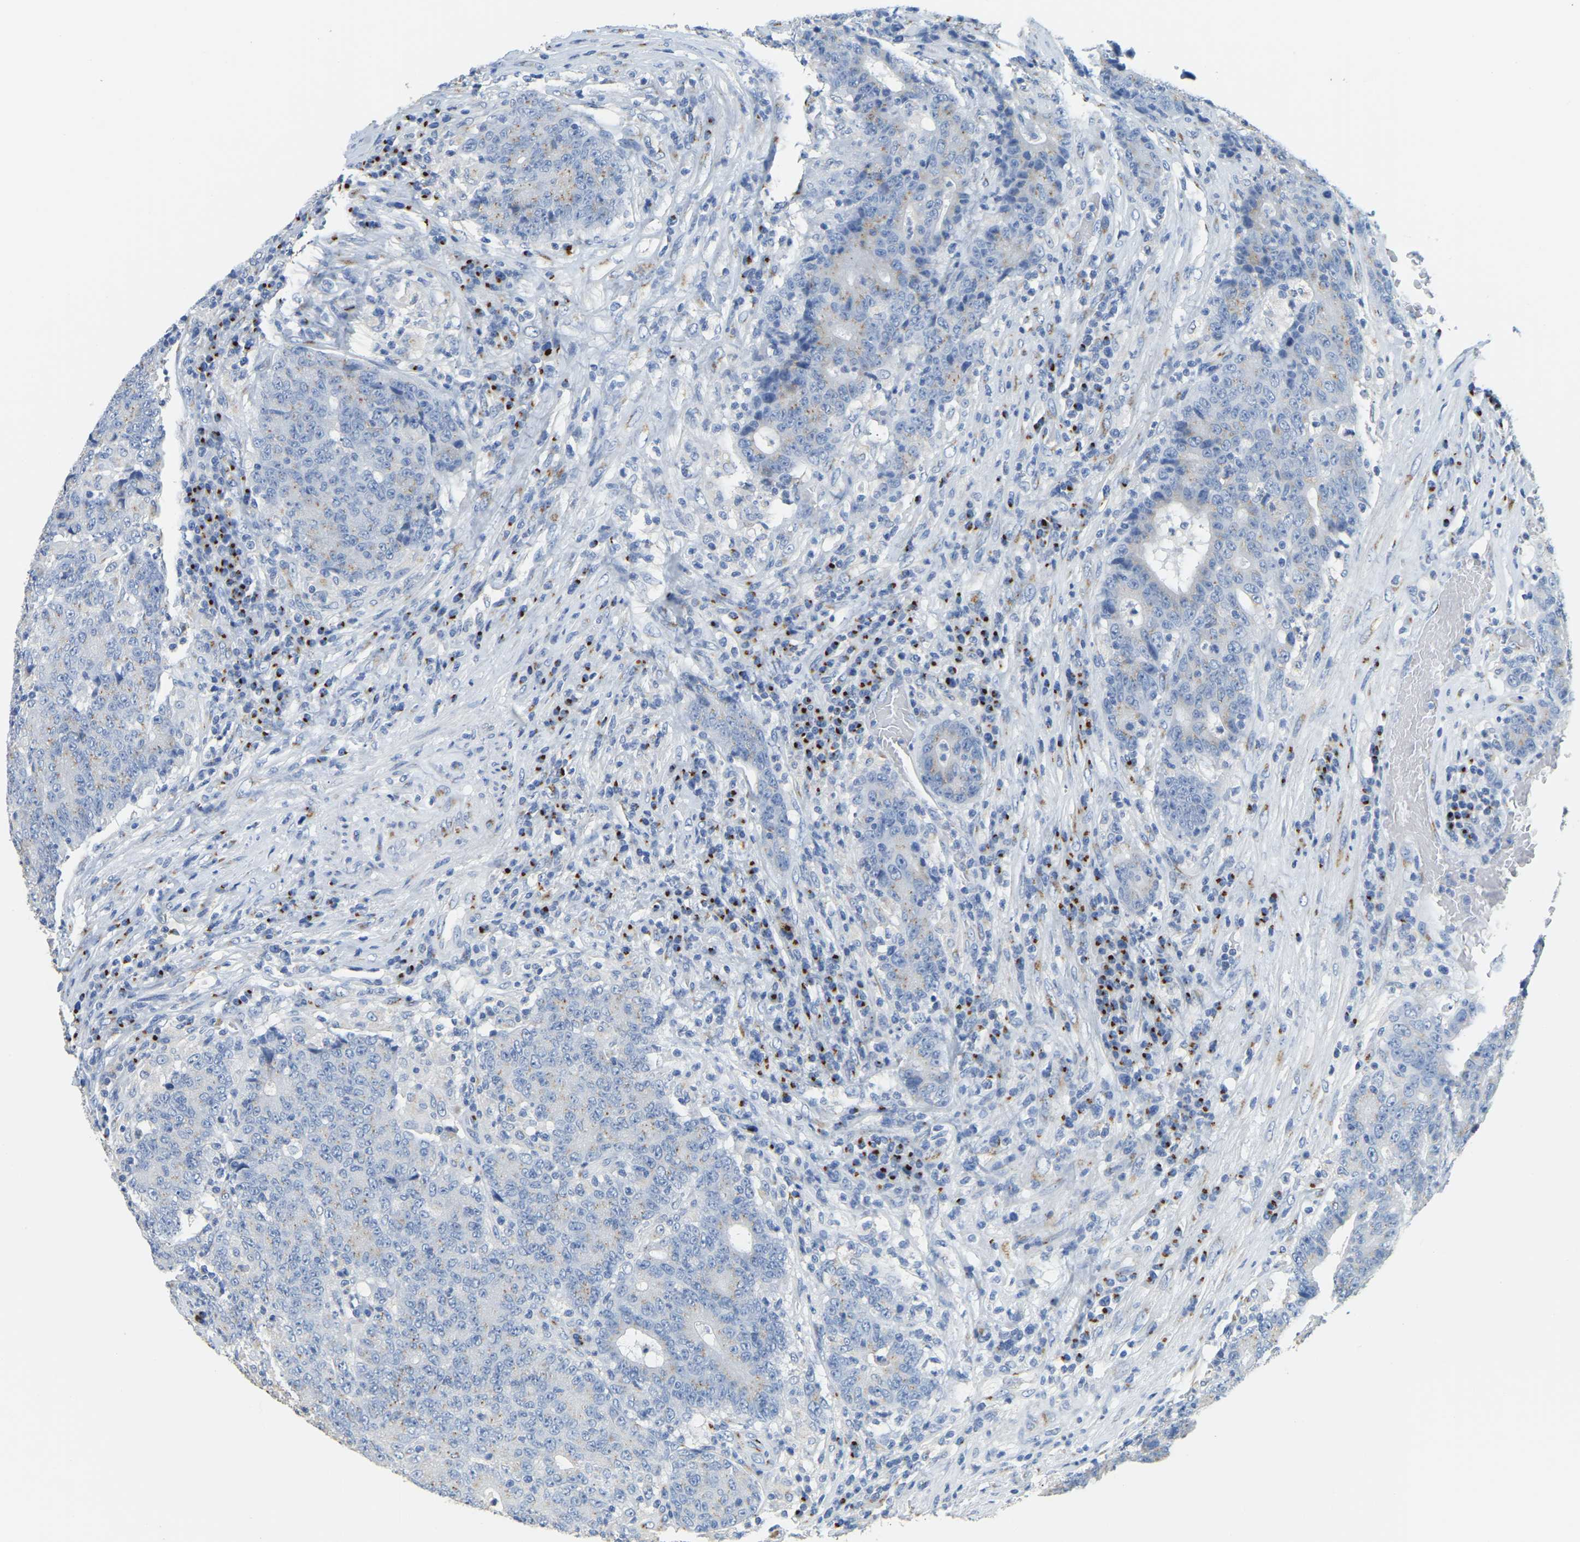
{"staining": {"intensity": "negative", "quantity": "none", "location": "none"}, "tissue": "colorectal cancer", "cell_type": "Tumor cells", "image_type": "cancer", "snomed": [{"axis": "morphology", "description": "Normal tissue, NOS"}, {"axis": "morphology", "description": "Adenocarcinoma, NOS"}, {"axis": "topography", "description": "Colon"}], "caption": "Tumor cells are negative for protein expression in human adenocarcinoma (colorectal).", "gene": "FAM174A", "patient": {"sex": "female", "age": 75}}